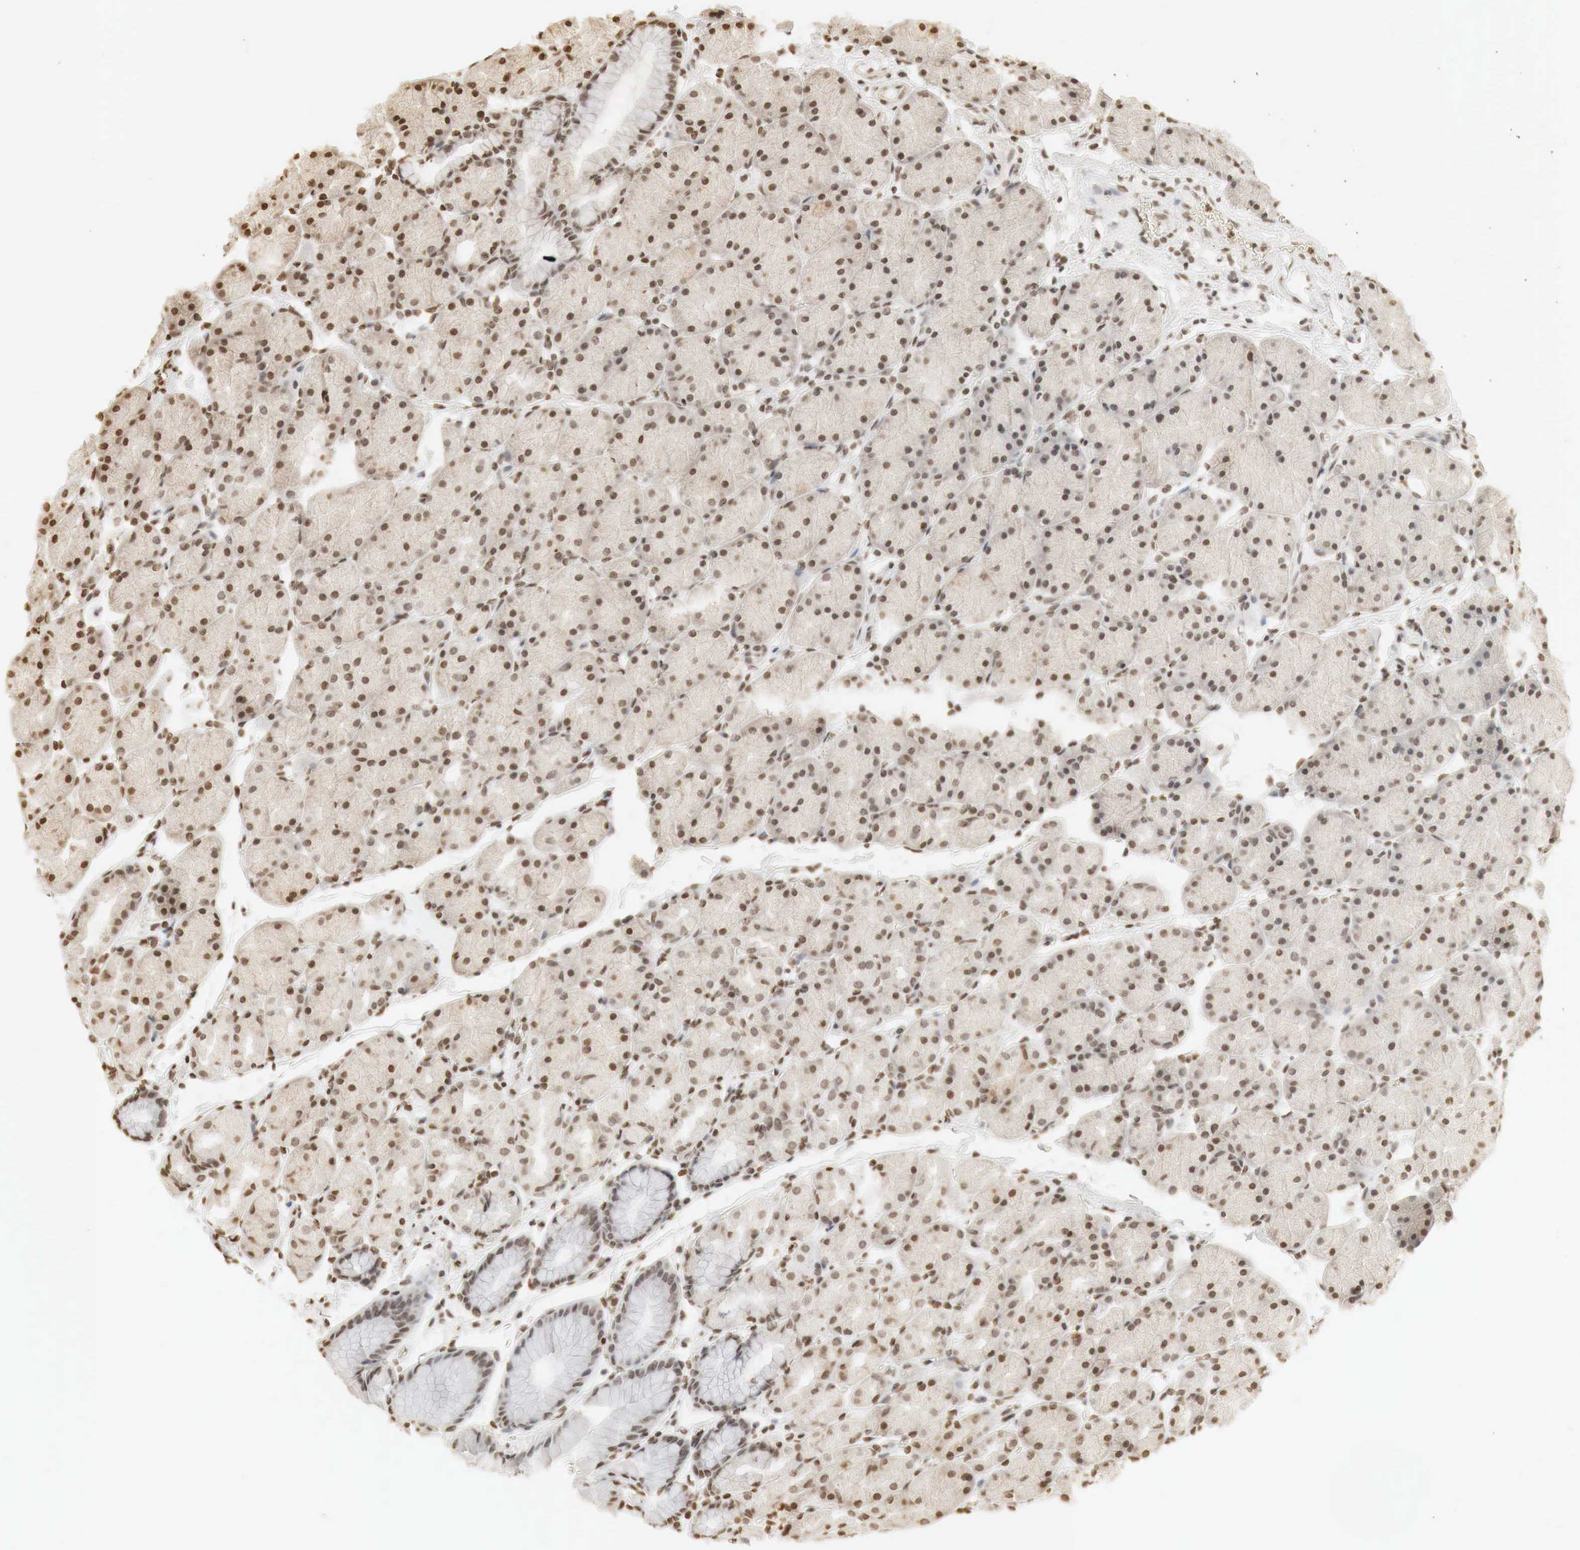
{"staining": {"intensity": "moderate", "quantity": ">75%", "location": "nuclear"}, "tissue": "stomach", "cell_type": "Glandular cells", "image_type": "normal", "snomed": [{"axis": "morphology", "description": "Adenocarcinoma, NOS"}, {"axis": "topography", "description": "Stomach, upper"}], "caption": "Benign stomach reveals moderate nuclear expression in about >75% of glandular cells, visualized by immunohistochemistry.", "gene": "ERBB4", "patient": {"sex": "male", "age": 47}}